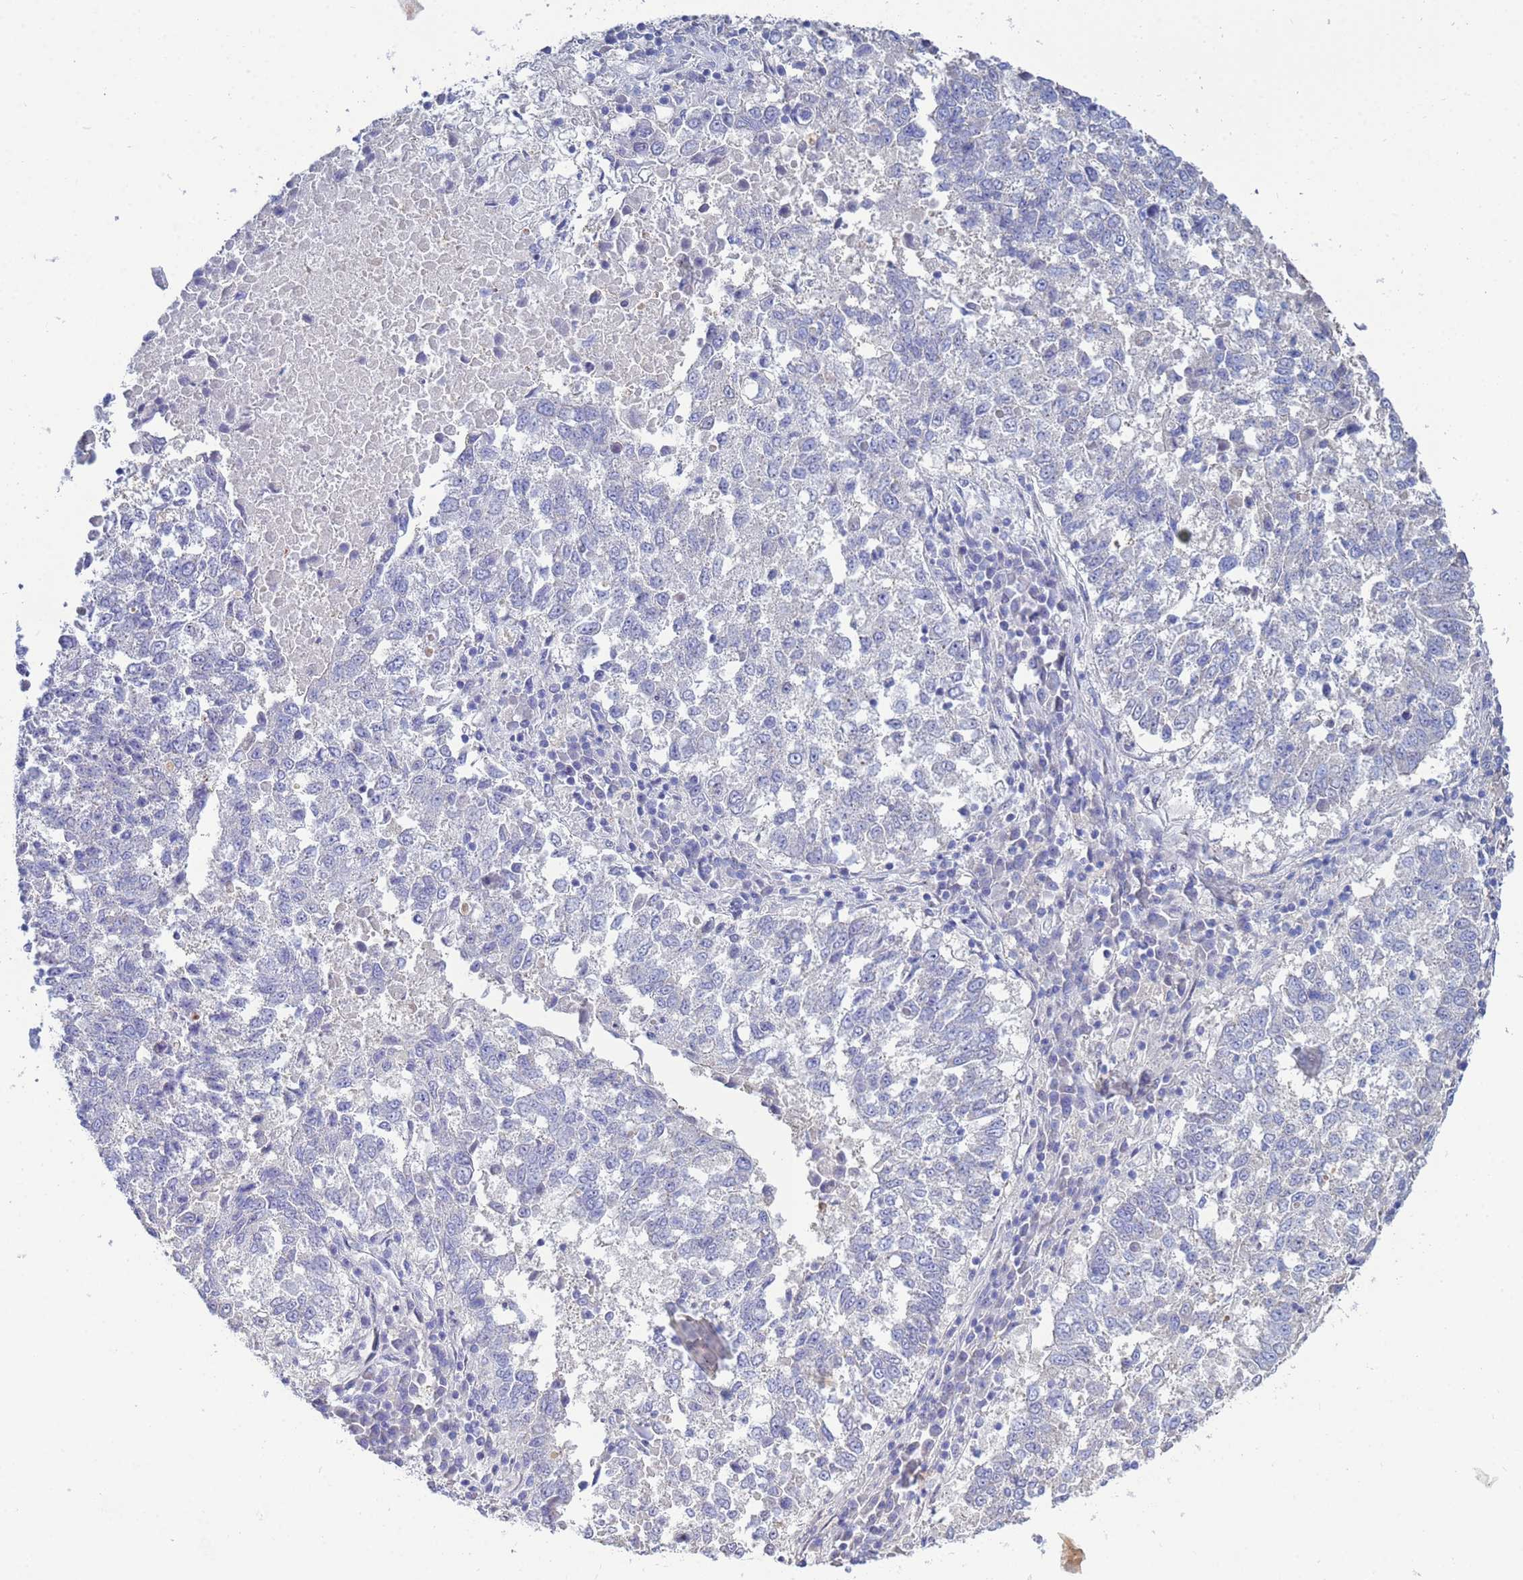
{"staining": {"intensity": "negative", "quantity": "none", "location": "none"}, "tissue": "lung cancer", "cell_type": "Tumor cells", "image_type": "cancer", "snomed": [{"axis": "morphology", "description": "Squamous cell carcinoma, NOS"}, {"axis": "topography", "description": "Lung"}], "caption": "Micrograph shows no significant protein expression in tumor cells of lung cancer.", "gene": "PPP6R1", "patient": {"sex": "male", "age": 73}}